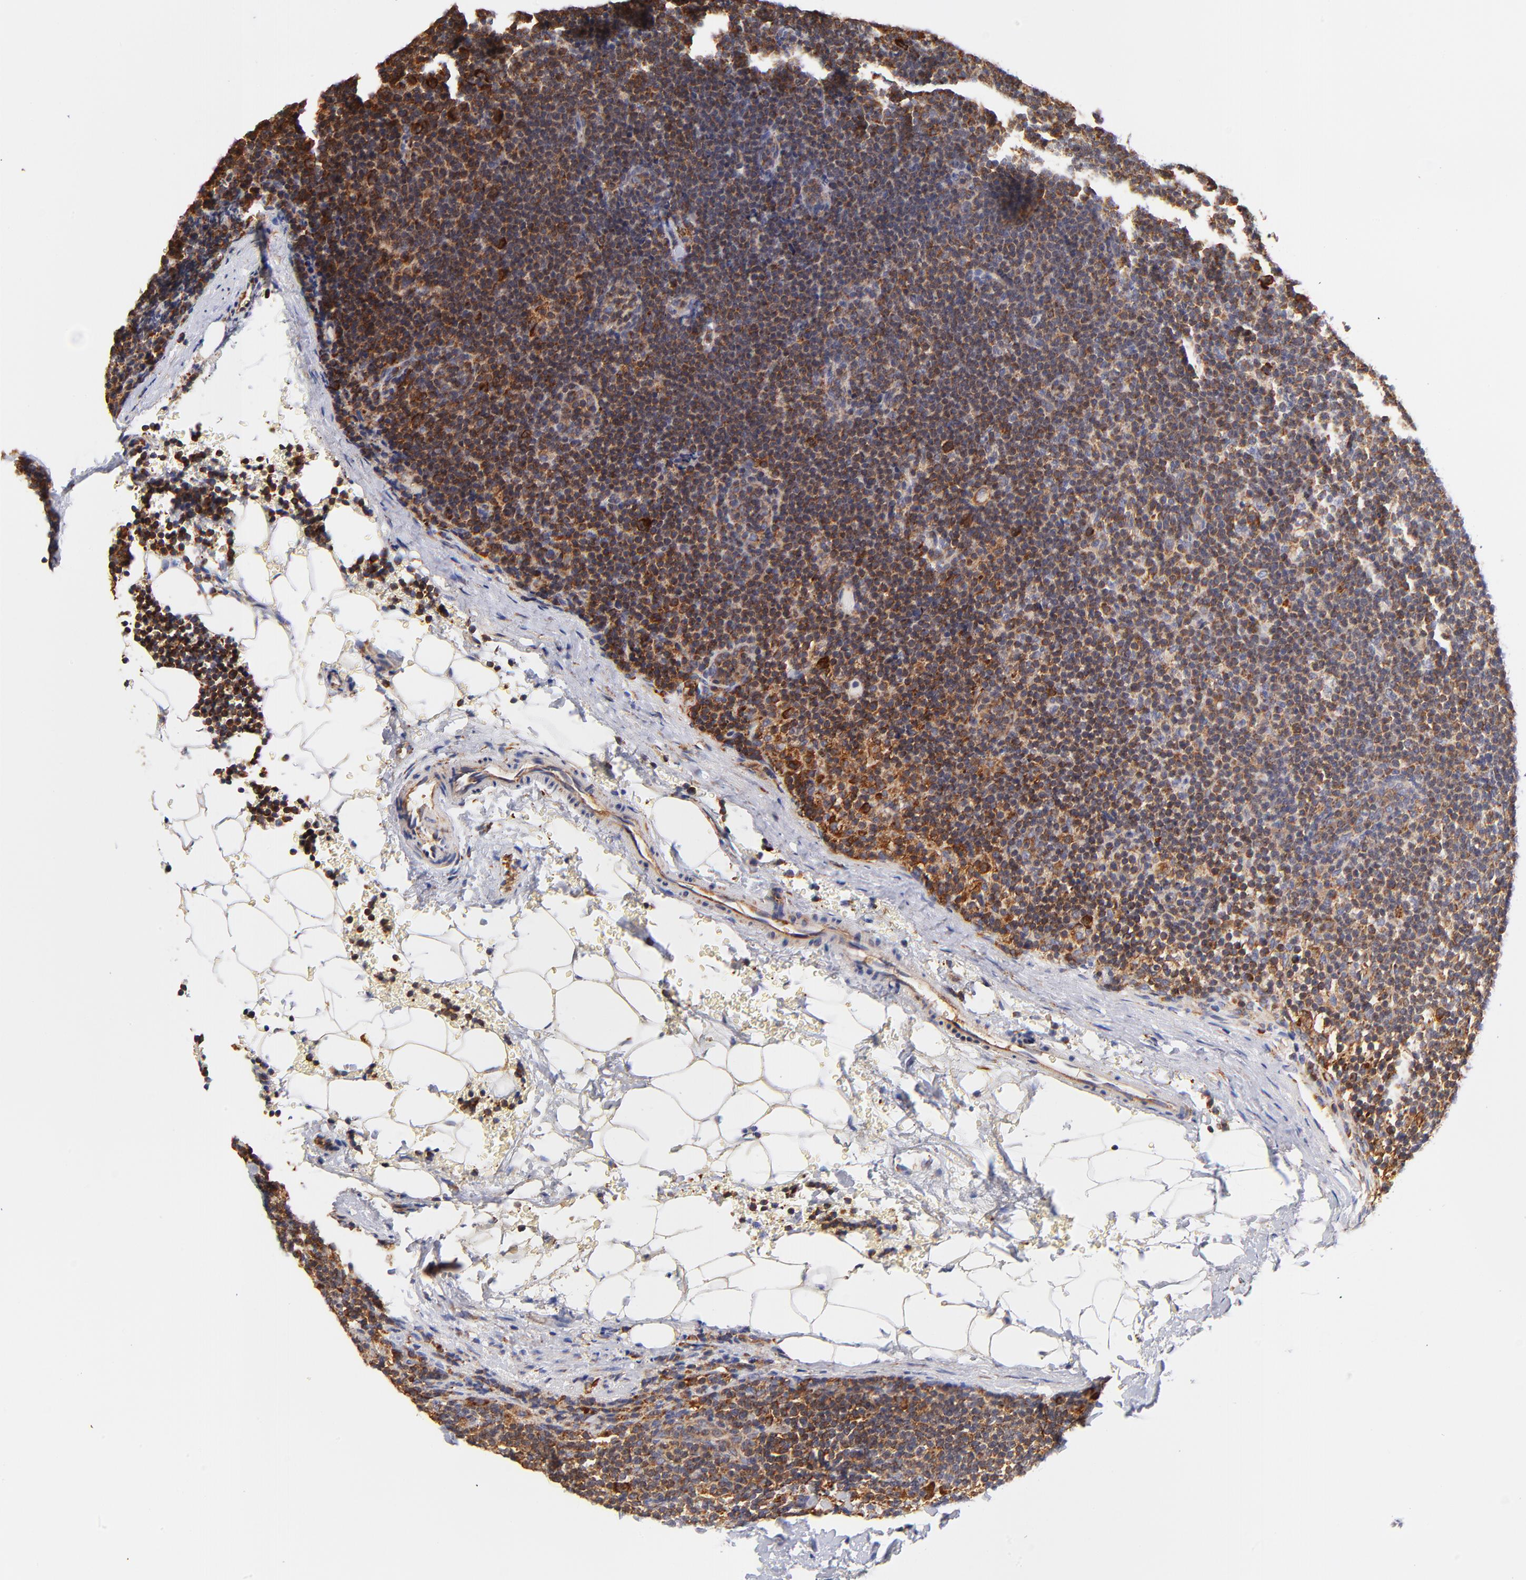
{"staining": {"intensity": "strong", "quantity": "25%-75%", "location": "cytoplasmic/membranous"}, "tissue": "lymphoma", "cell_type": "Tumor cells", "image_type": "cancer", "snomed": [{"axis": "morphology", "description": "Malignant lymphoma, non-Hodgkin's type, High grade"}, {"axis": "topography", "description": "Lymph node"}], "caption": "Immunohistochemical staining of high-grade malignant lymphoma, non-Hodgkin's type demonstrates high levels of strong cytoplasmic/membranous staining in about 25%-75% of tumor cells.", "gene": "RPL27", "patient": {"sex": "female", "age": 58}}